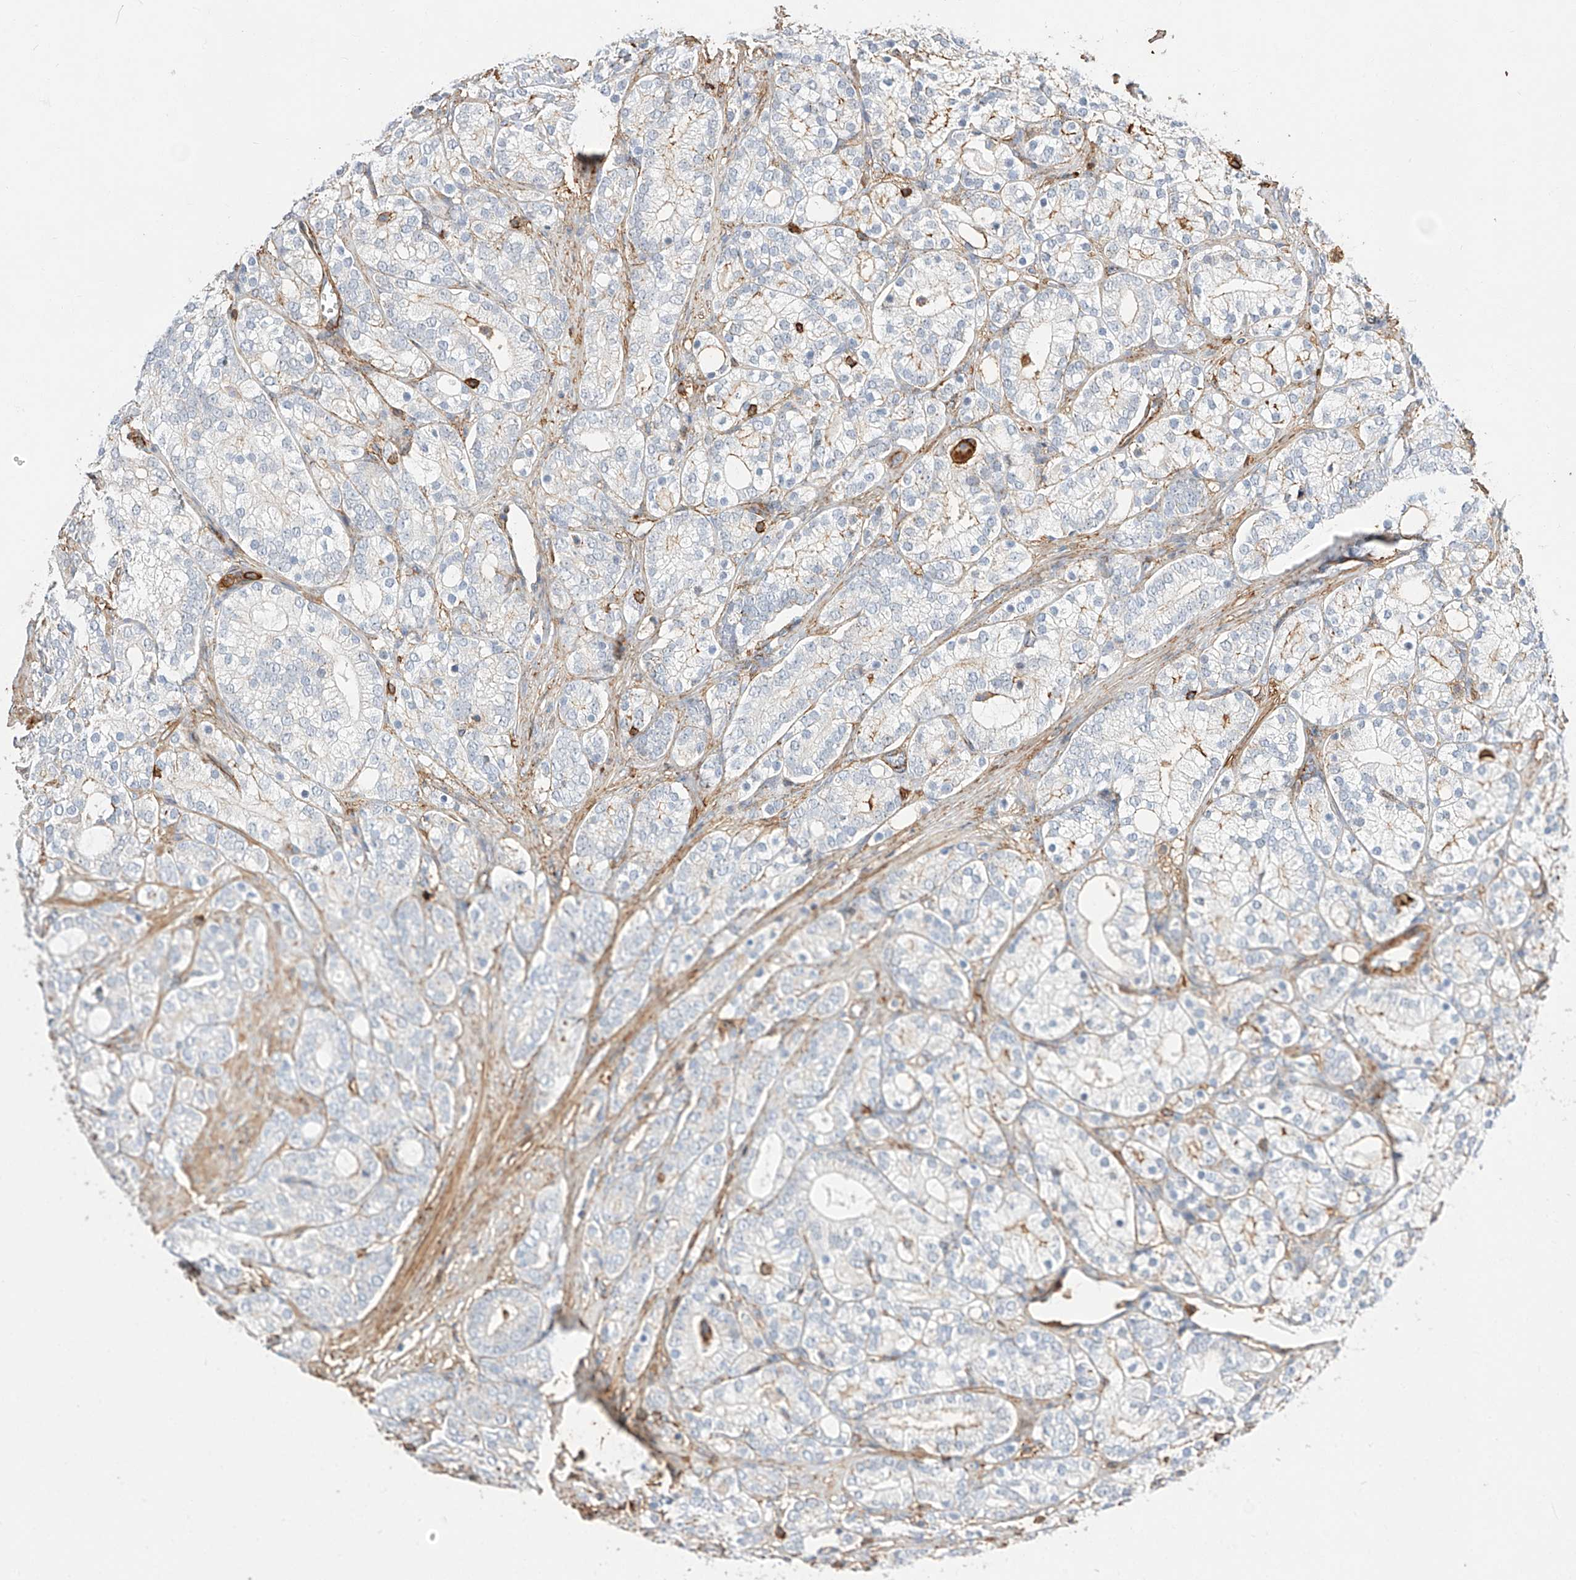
{"staining": {"intensity": "negative", "quantity": "none", "location": "none"}, "tissue": "prostate cancer", "cell_type": "Tumor cells", "image_type": "cancer", "snomed": [{"axis": "morphology", "description": "Adenocarcinoma, High grade"}, {"axis": "topography", "description": "Prostate"}], "caption": "There is no significant positivity in tumor cells of adenocarcinoma (high-grade) (prostate). (DAB immunohistochemistry (IHC) visualized using brightfield microscopy, high magnification).", "gene": "WFS1", "patient": {"sex": "male", "age": 57}}